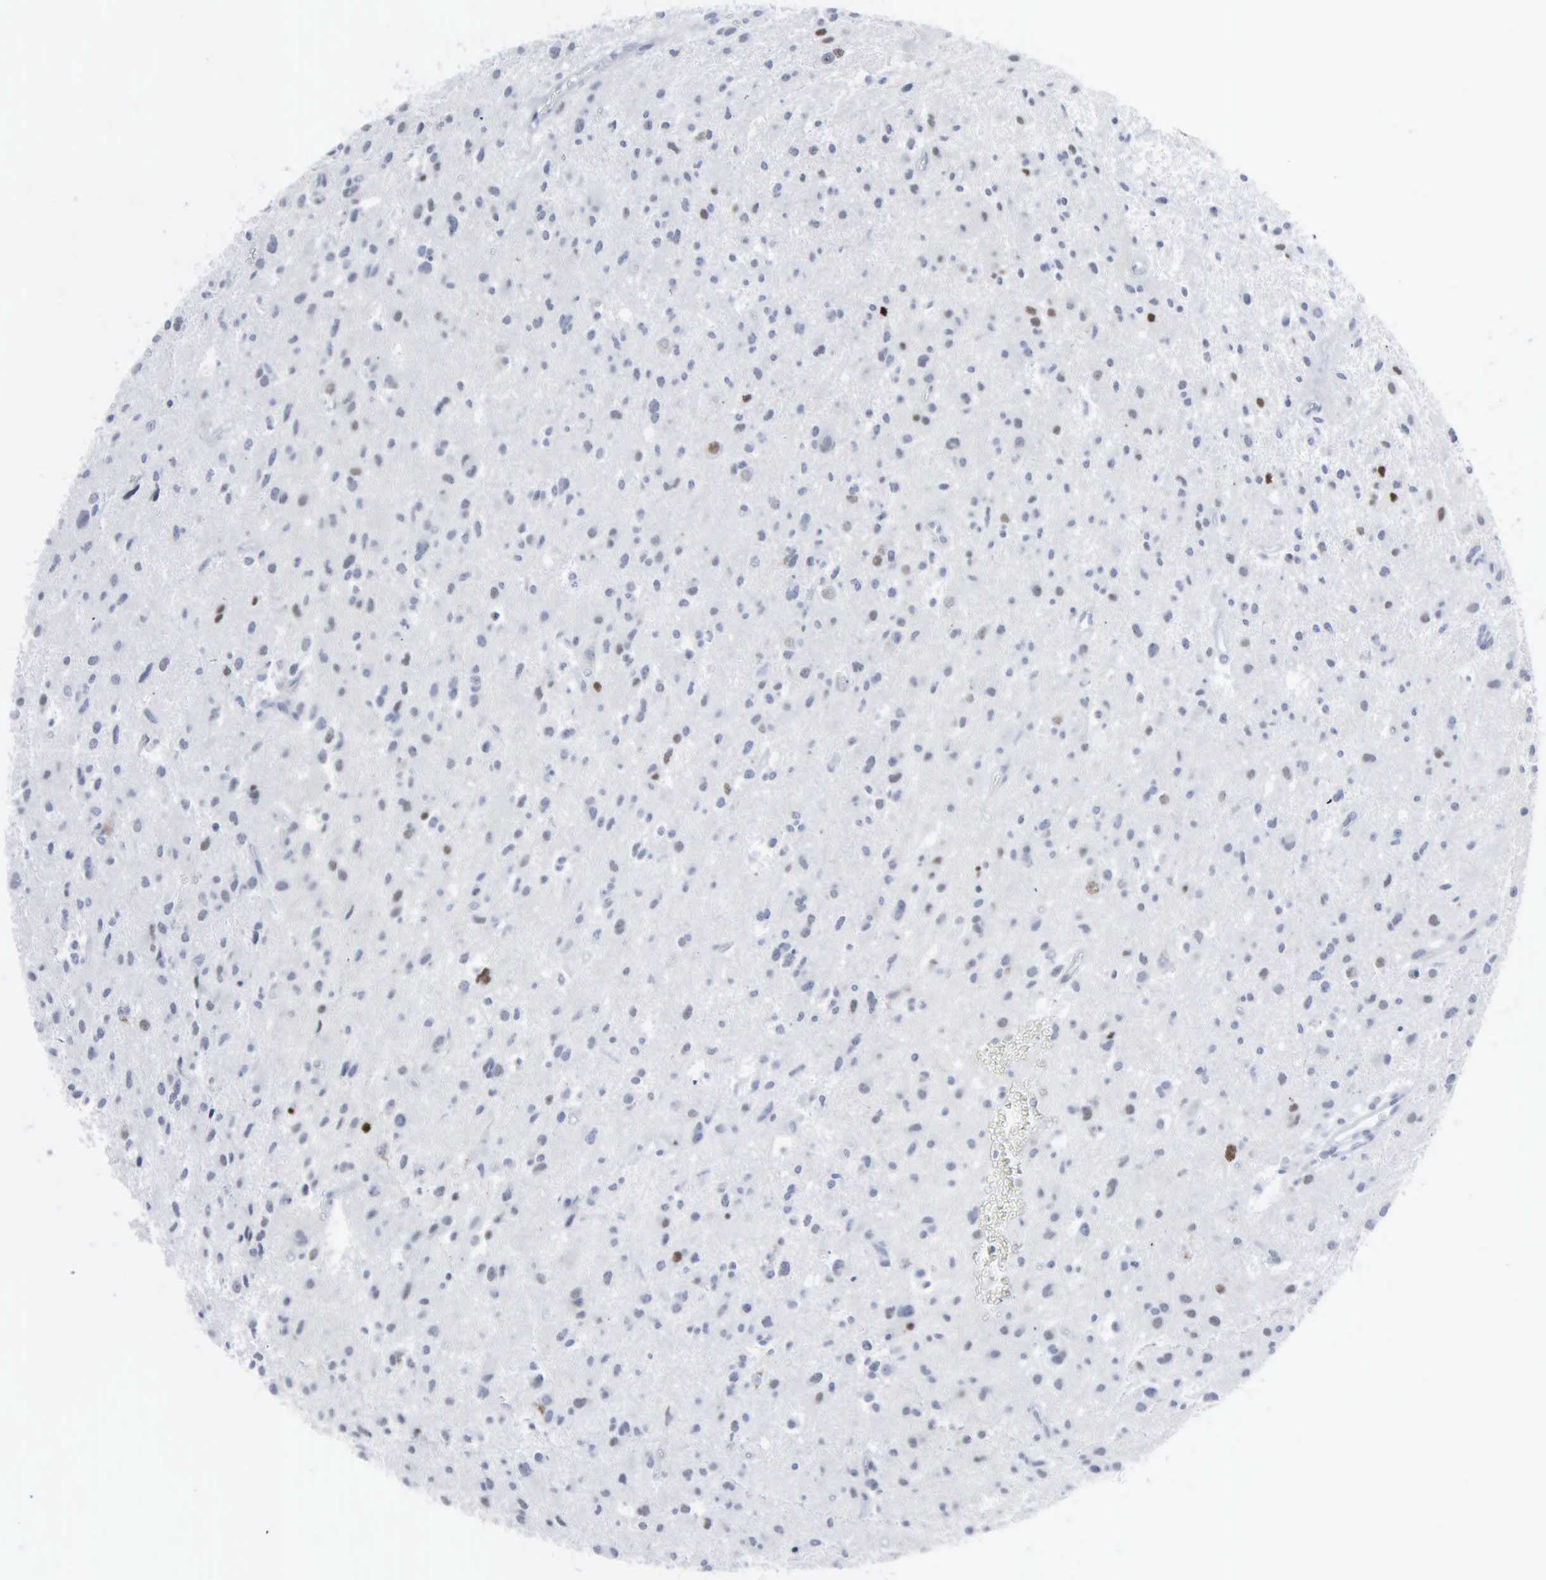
{"staining": {"intensity": "negative", "quantity": "none", "location": "none"}, "tissue": "glioma", "cell_type": "Tumor cells", "image_type": "cancer", "snomed": [{"axis": "morphology", "description": "Glioma, malignant, Low grade"}, {"axis": "topography", "description": "Brain"}], "caption": "Immunohistochemistry image of neoplastic tissue: malignant low-grade glioma stained with DAB (3,3'-diaminobenzidine) displays no significant protein expression in tumor cells. The staining is performed using DAB brown chromogen with nuclei counter-stained in using hematoxylin.", "gene": "CCND3", "patient": {"sex": "female", "age": 46}}